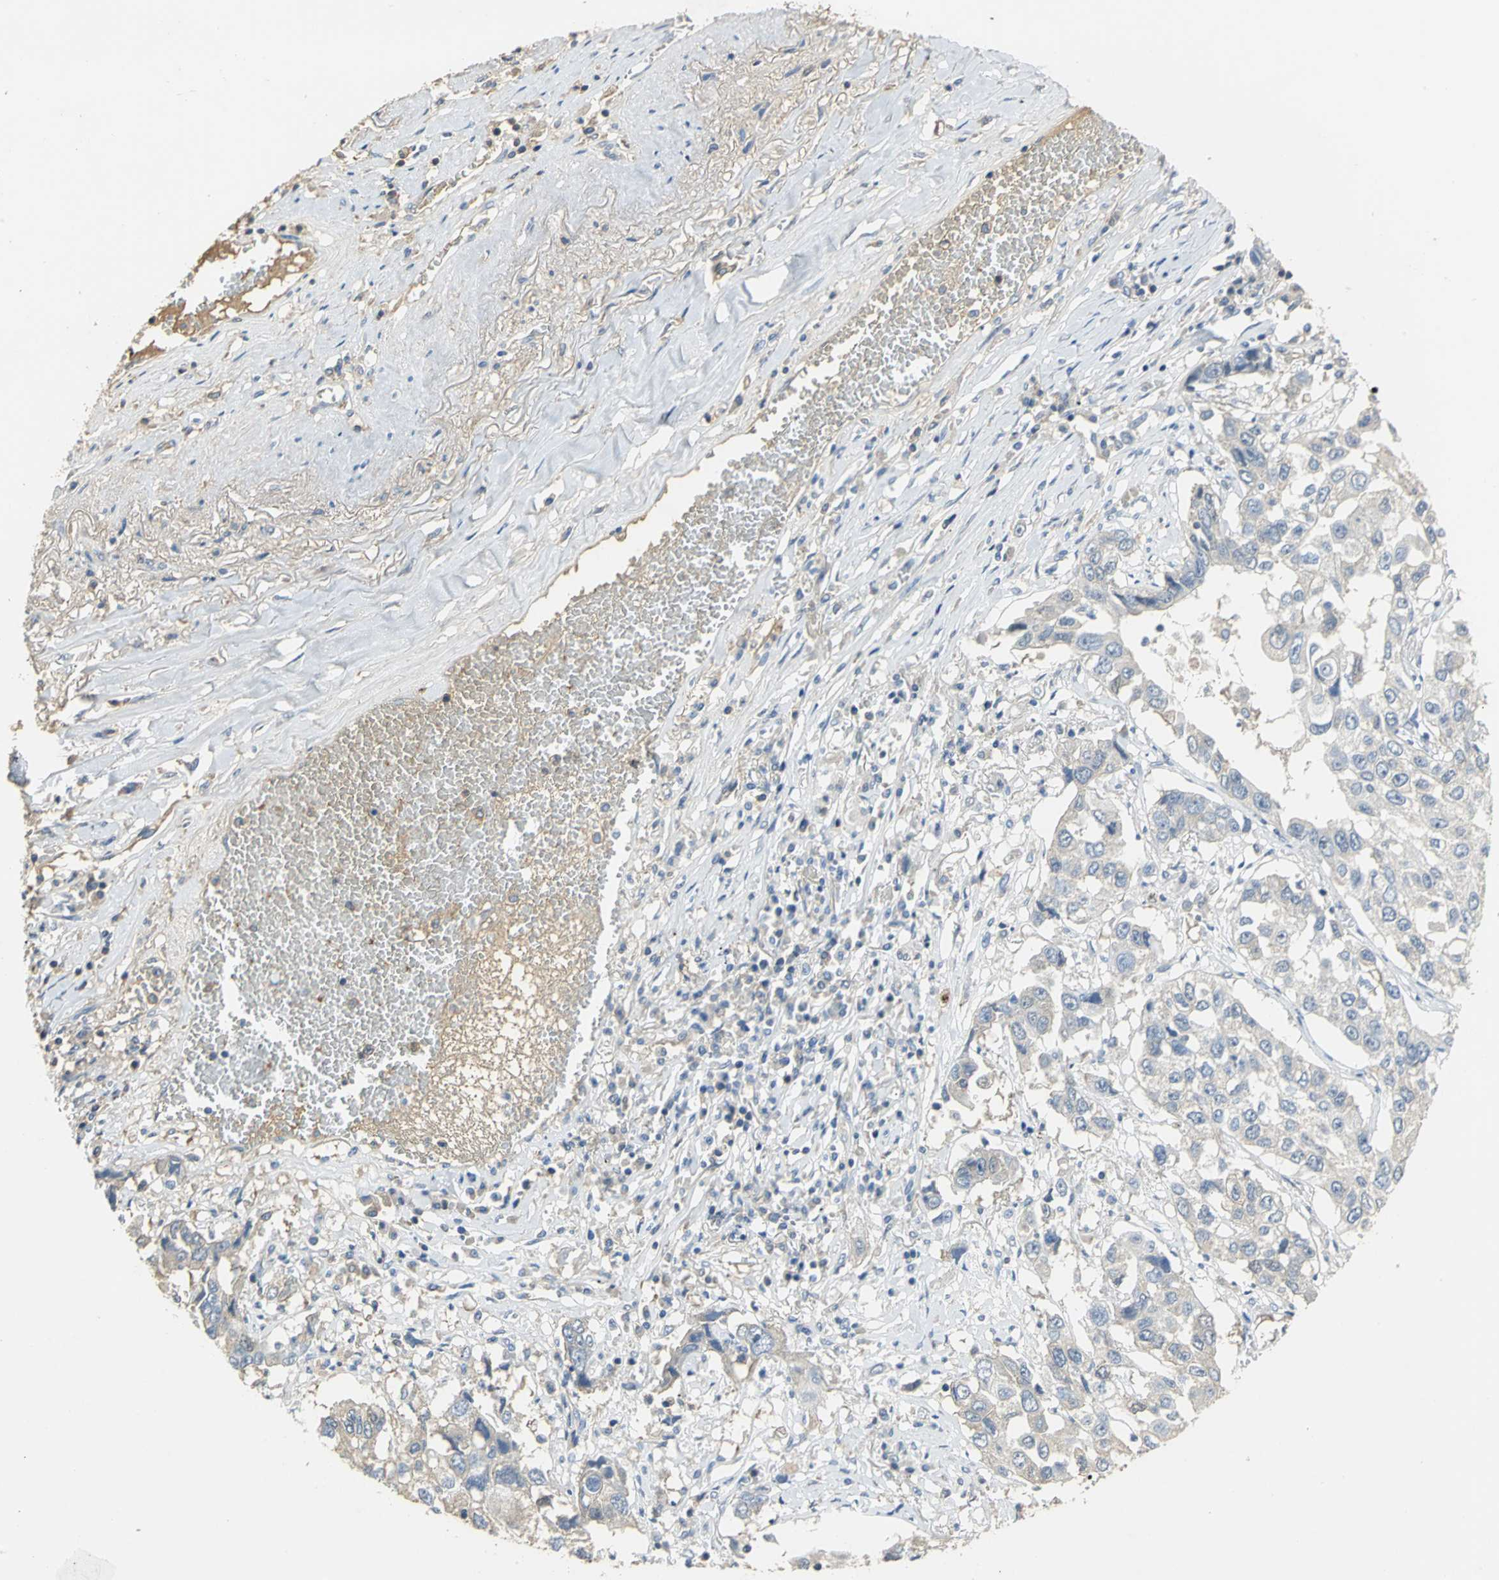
{"staining": {"intensity": "weak", "quantity": "25%-75%", "location": "cytoplasmic/membranous"}, "tissue": "lung cancer", "cell_type": "Tumor cells", "image_type": "cancer", "snomed": [{"axis": "morphology", "description": "Squamous cell carcinoma, NOS"}, {"axis": "topography", "description": "Lung"}], "caption": "Lung squamous cell carcinoma was stained to show a protein in brown. There is low levels of weak cytoplasmic/membranous expression in about 25%-75% of tumor cells.", "gene": "GYG2", "patient": {"sex": "male", "age": 71}}